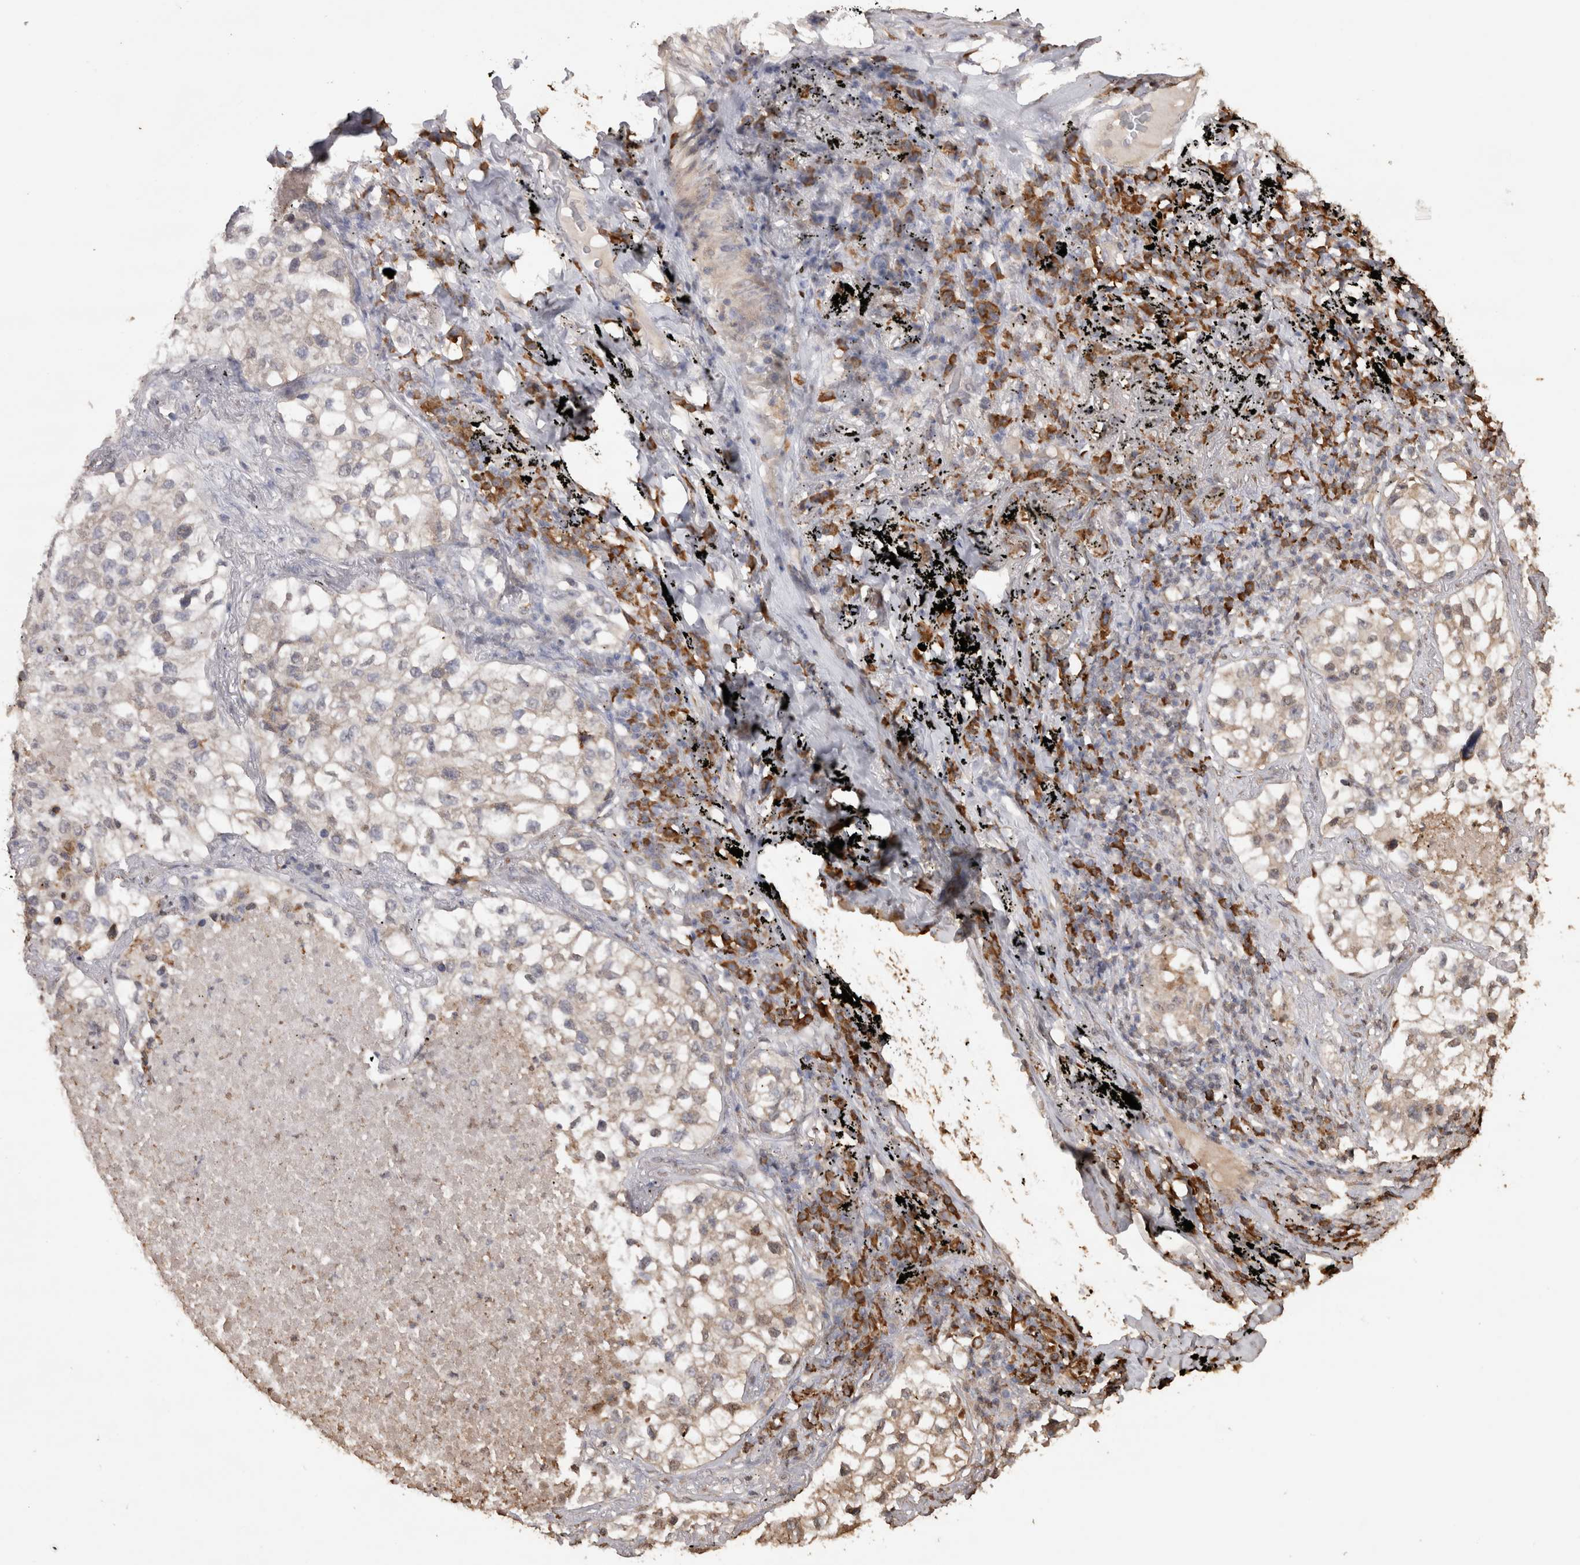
{"staining": {"intensity": "weak", "quantity": "<25%", "location": "cytoplasmic/membranous"}, "tissue": "lung cancer", "cell_type": "Tumor cells", "image_type": "cancer", "snomed": [{"axis": "morphology", "description": "Adenocarcinoma, NOS"}, {"axis": "topography", "description": "Lung"}], "caption": "The micrograph reveals no staining of tumor cells in lung adenocarcinoma.", "gene": "CRELD2", "patient": {"sex": "male", "age": 63}}